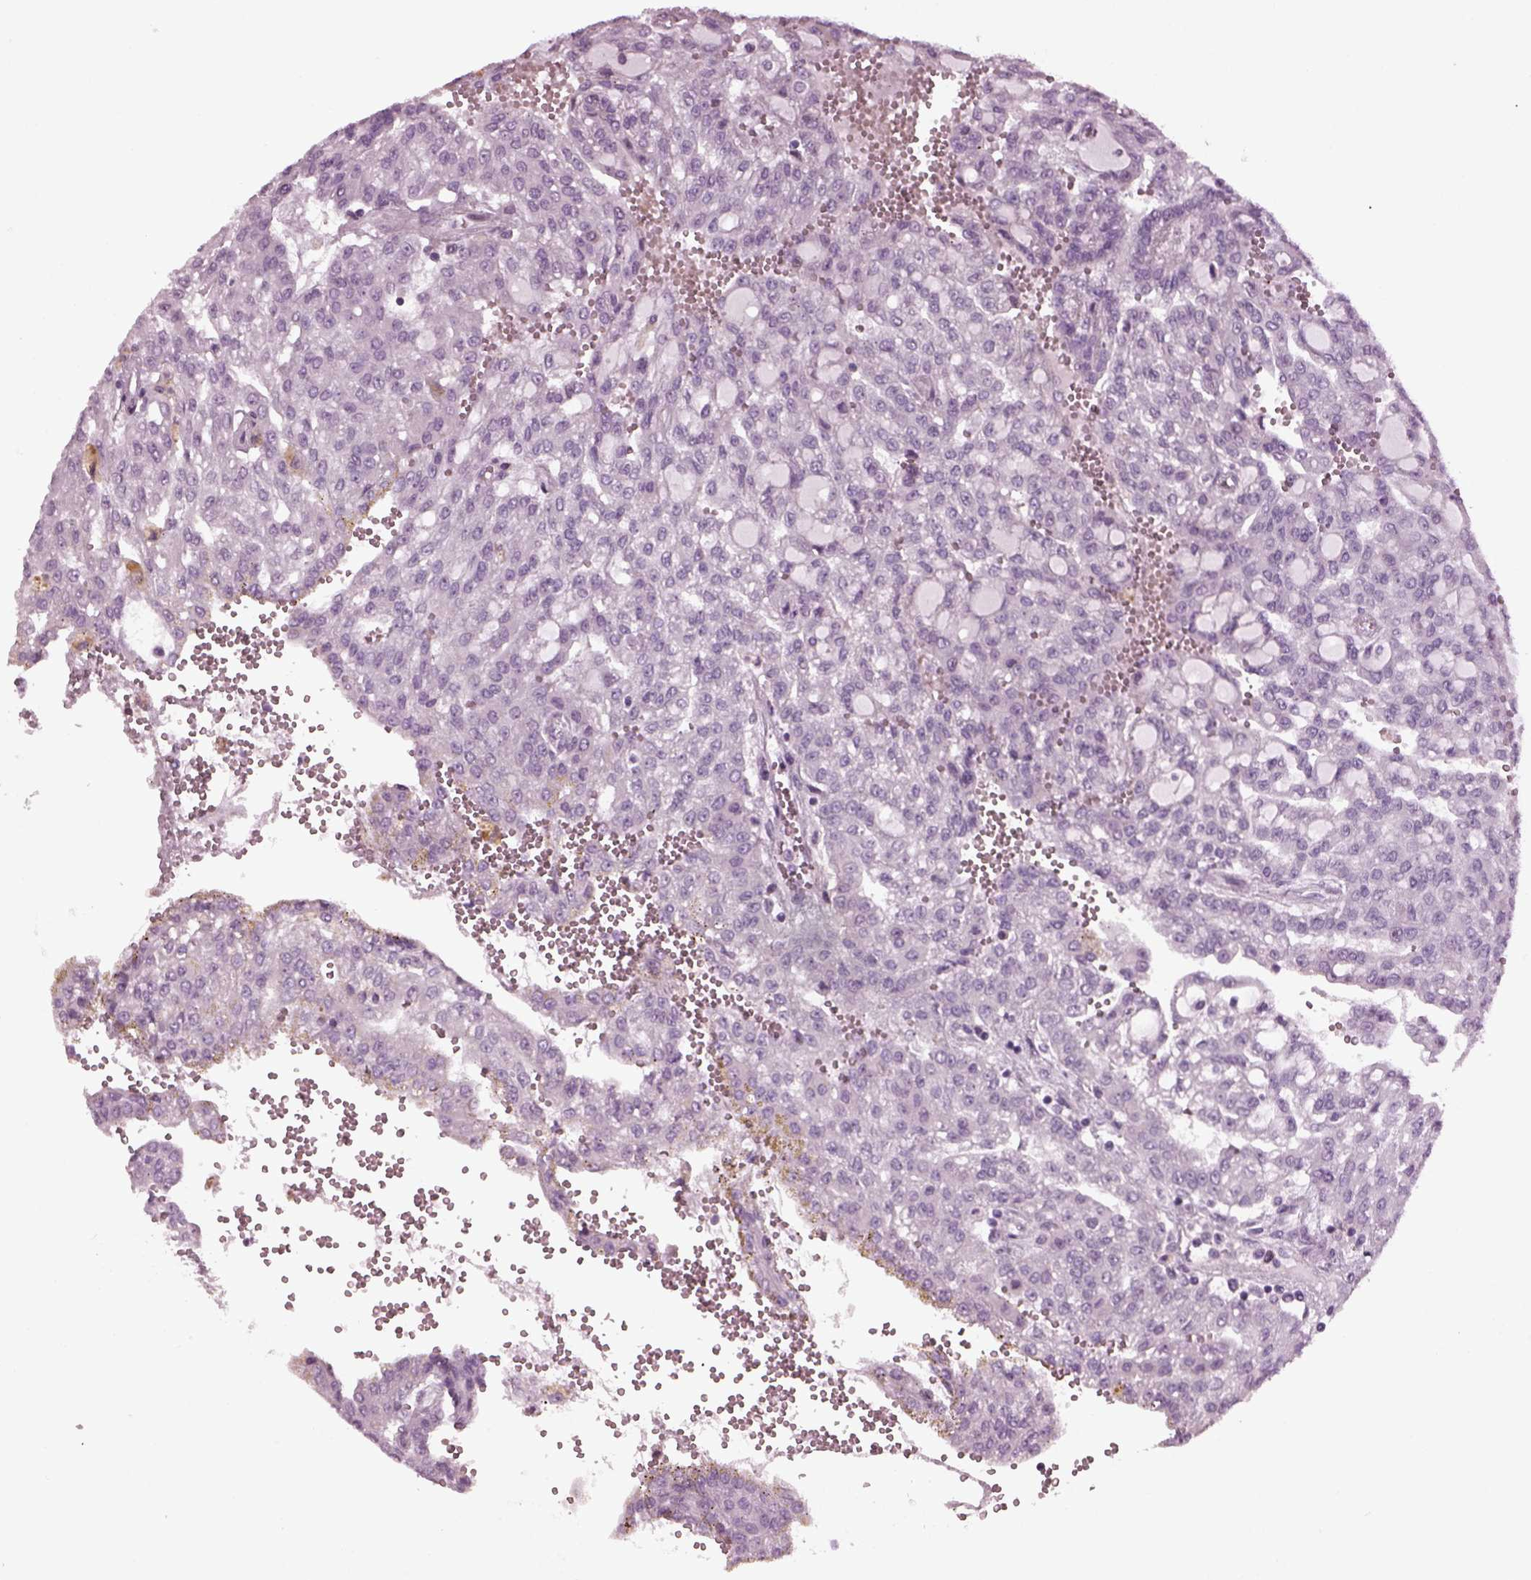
{"staining": {"intensity": "negative", "quantity": "none", "location": "none"}, "tissue": "renal cancer", "cell_type": "Tumor cells", "image_type": "cancer", "snomed": [{"axis": "morphology", "description": "Adenocarcinoma, NOS"}, {"axis": "topography", "description": "Kidney"}], "caption": "Renal adenocarcinoma was stained to show a protein in brown. There is no significant positivity in tumor cells.", "gene": "DPYSL5", "patient": {"sex": "male", "age": 63}}